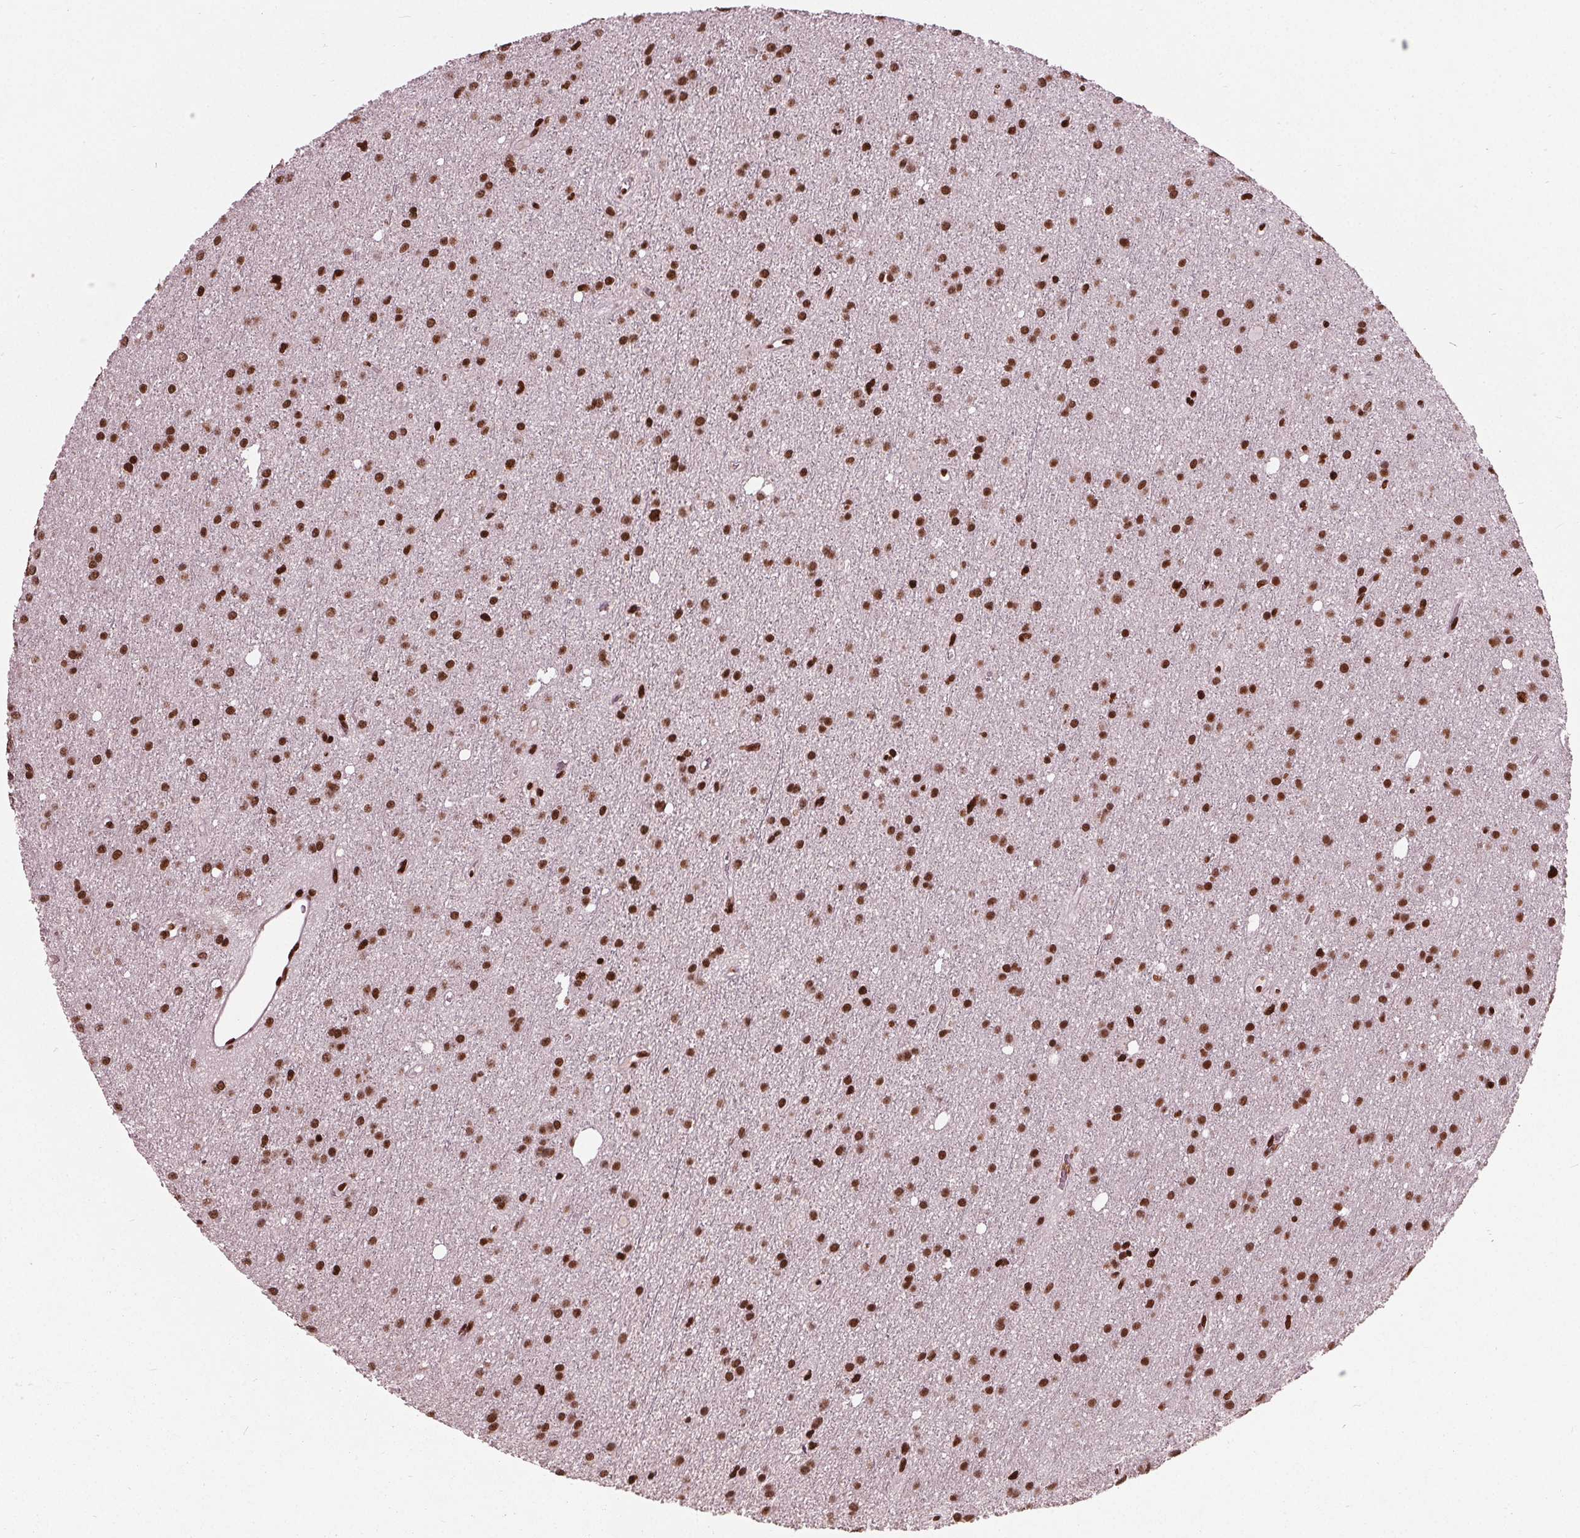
{"staining": {"intensity": "strong", "quantity": ">75%", "location": "nuclear"}, "tissue": "glioma", "cell_type": "Tumor cells", "image_type": "cancer", "snomed": [{"axis": "morphology", "description": "Glioma, malignant, Low grade"}, {"axis": "topography", "description": "Brain"}], "caption": "Immunohistochemistry histopathology image of glioma stained for a protein (brown), which exhibits high levels of strong nuclear positivity in approximately >75% of tumor cells.", "gene": "BRD4", "patient": {"sex": "male", "age": 27}}